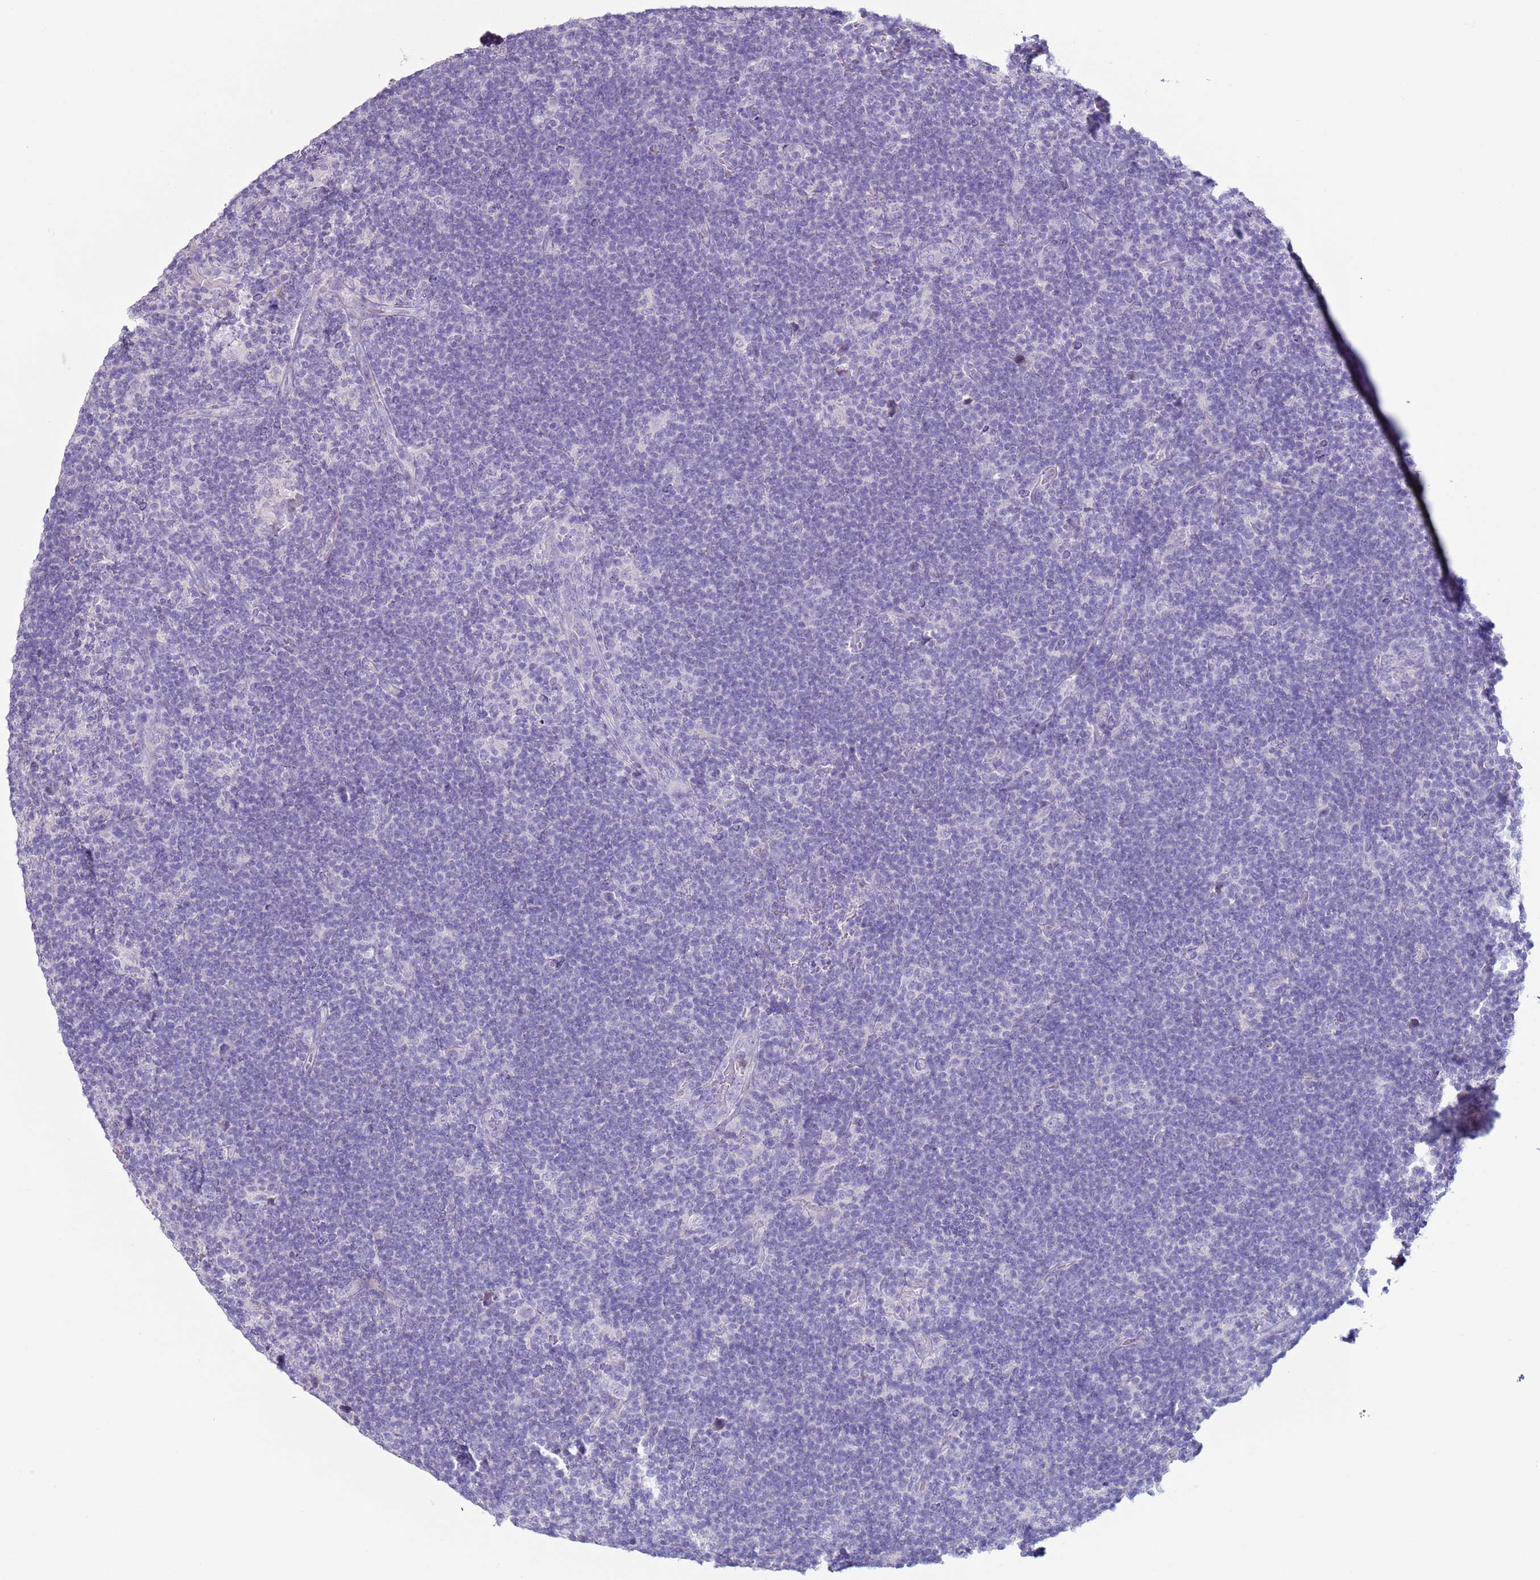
{"staining": {"intensity": "negative", "quantity": "none", "location": "none"}, "tissue": "lymphoma", "cell_type": "Tumor cells", "image_type": "cancer", "snomed": [{"axis": "morphology", "description": "Hodgkin's disease, NOS"}, {"axis": "topography", "description": "Lymph node"}], "caption": "Micrograph shows no significant protein positivity in tumor cells of lymphoma.", "gene": "NPAP1", "patient": {"sex": "female", "age": 57}}